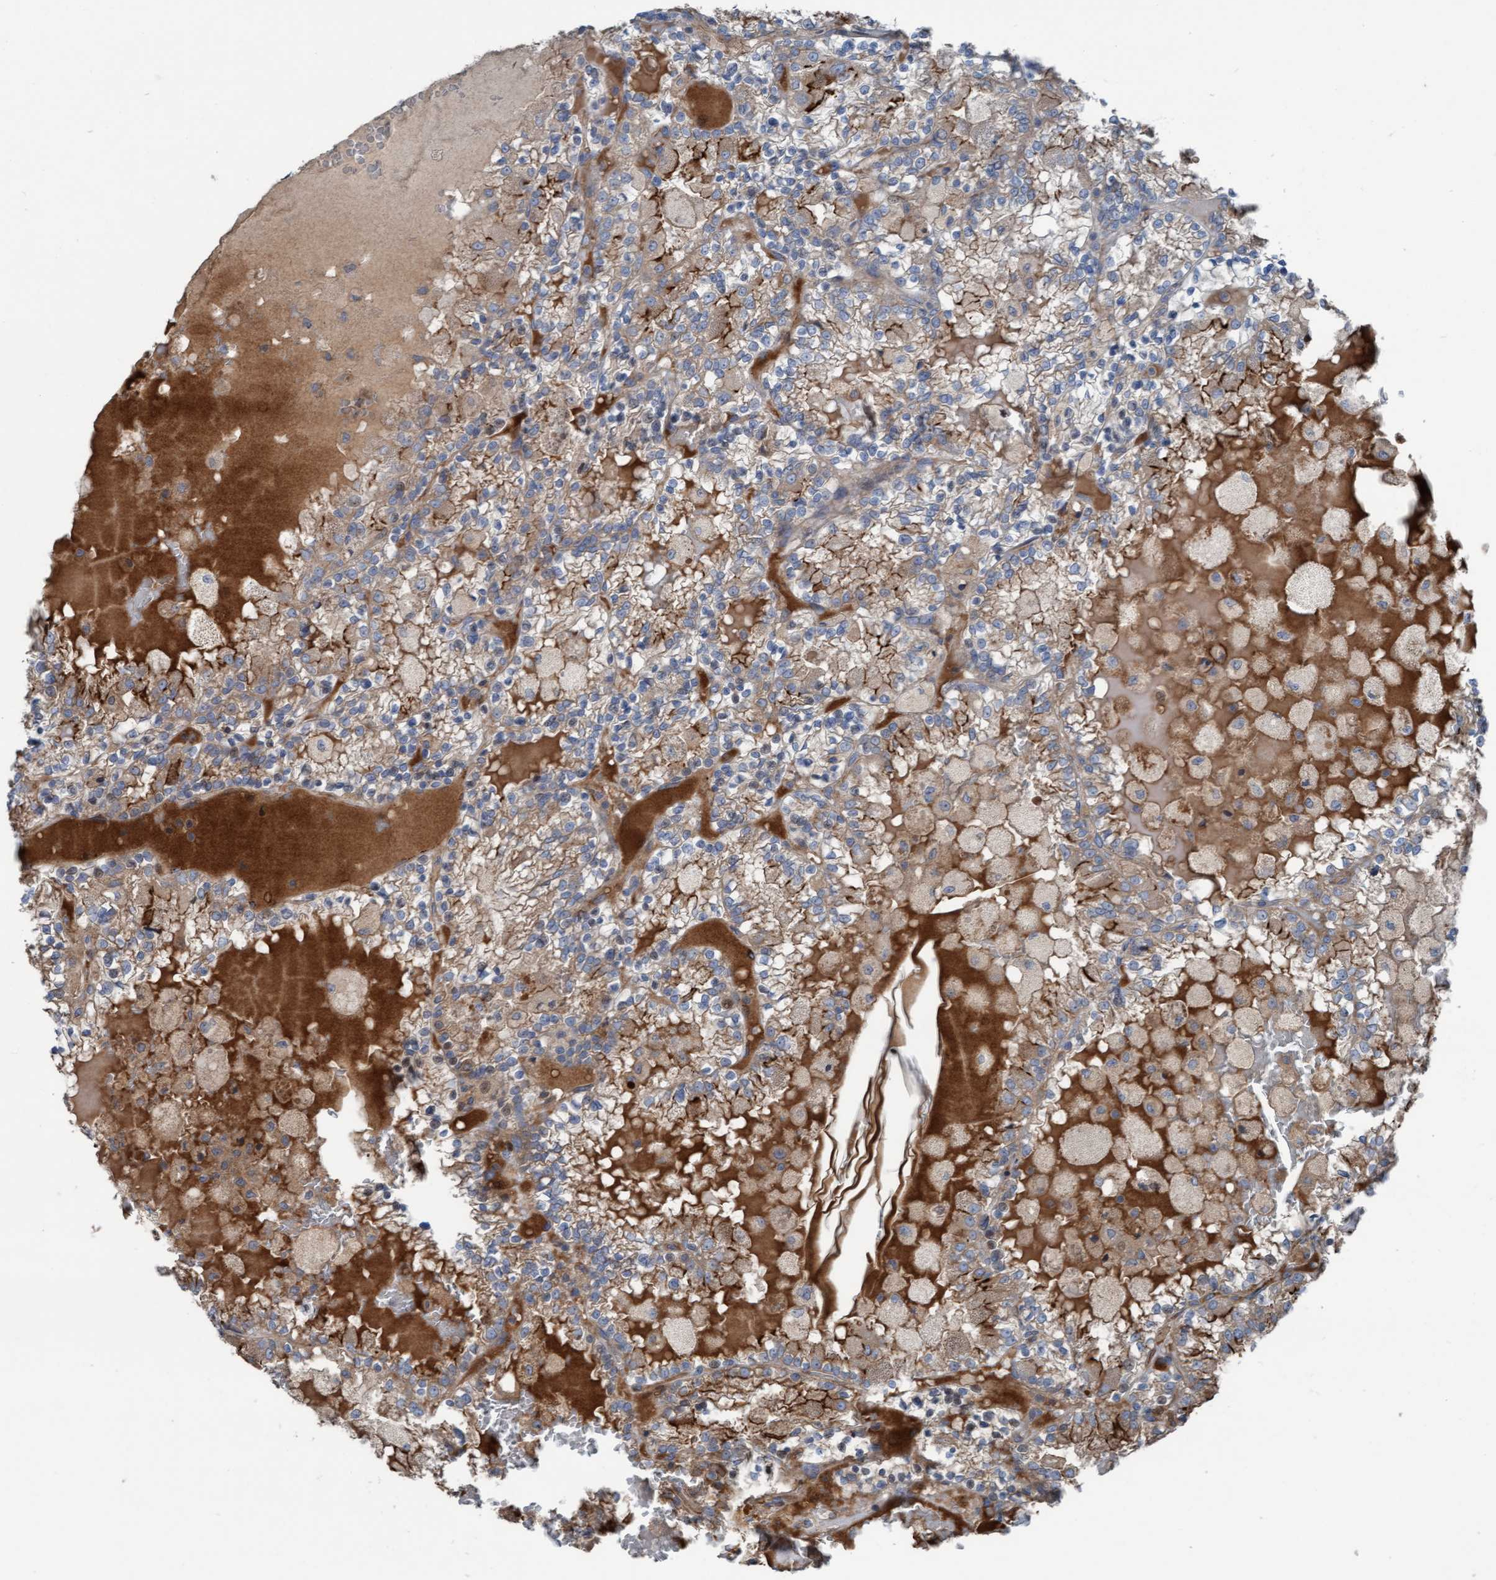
{"staining": {"intensity": "weak", "quantity": ">75%", "location": "cytoplasmic/membranous"}, "tissue": "renal cancer", "cell_type": "Tumor cells", "image_type": "cancer", "snomed": [{"axis": "morphology", "description": "Adenocarcinoma, NOS"}, {"axis": "topography", "description": "Kidney"}], "caption": "The image exhibits immunohistochemical staining of renal cancer. There is weak cytoplasmic/membranous staining is present in about >75% of tumor cells.", "gene": "KLHL26", "patient": {"sex": "female", "age": 56}}